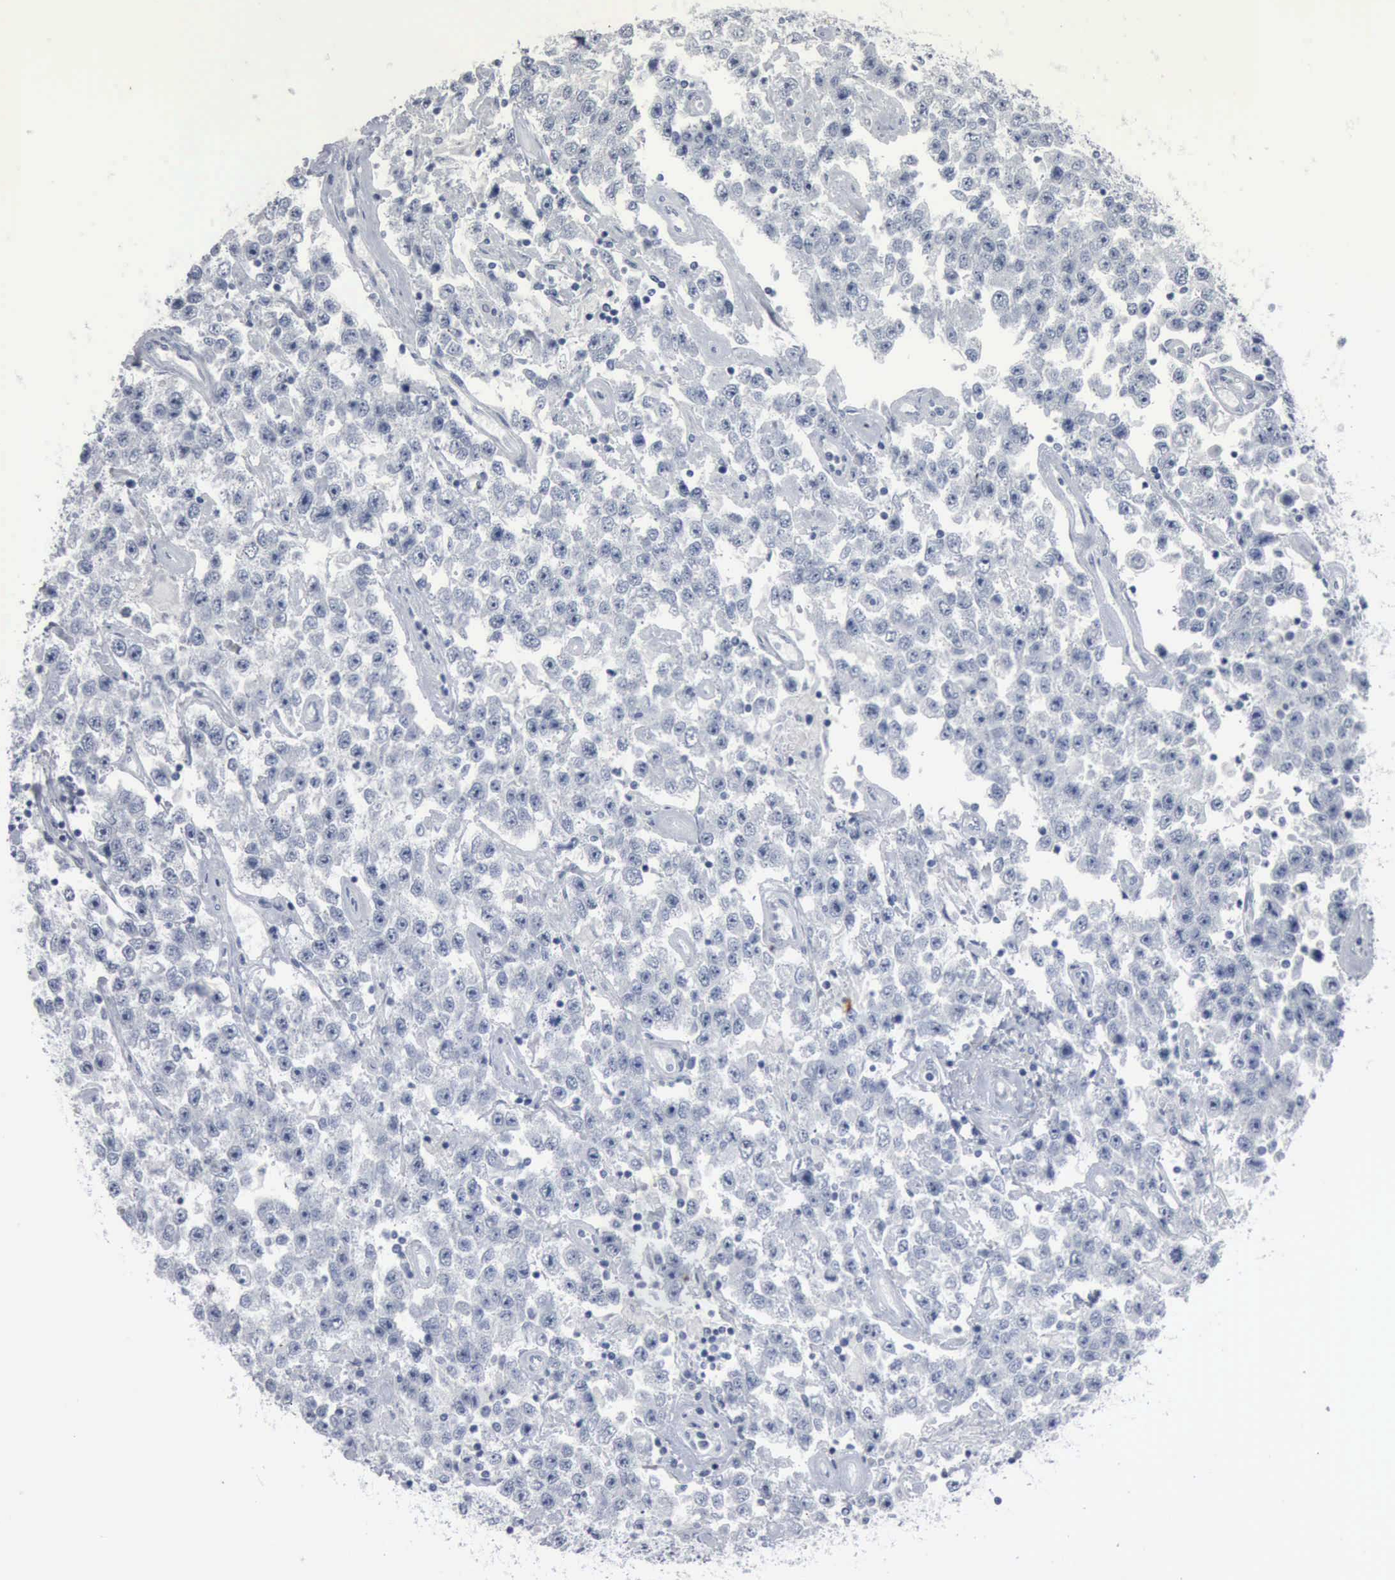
{"staining": {"intensity": "negative", "quantity": "none", "location": "none"}, "tissue": "testis cancer", "cell_type": "Tumor cells", "image_type": "cancer", "snomed": [{"axis": "morphology", "description": "Seminoma, NOS"}, {"axis": "topography", "description": "Testis"}], "caption": "Tumor cells are negative for protein expression in human testis seminoma.", "gene": "DMD", "patient": {"sex": "male", "age": 52}}